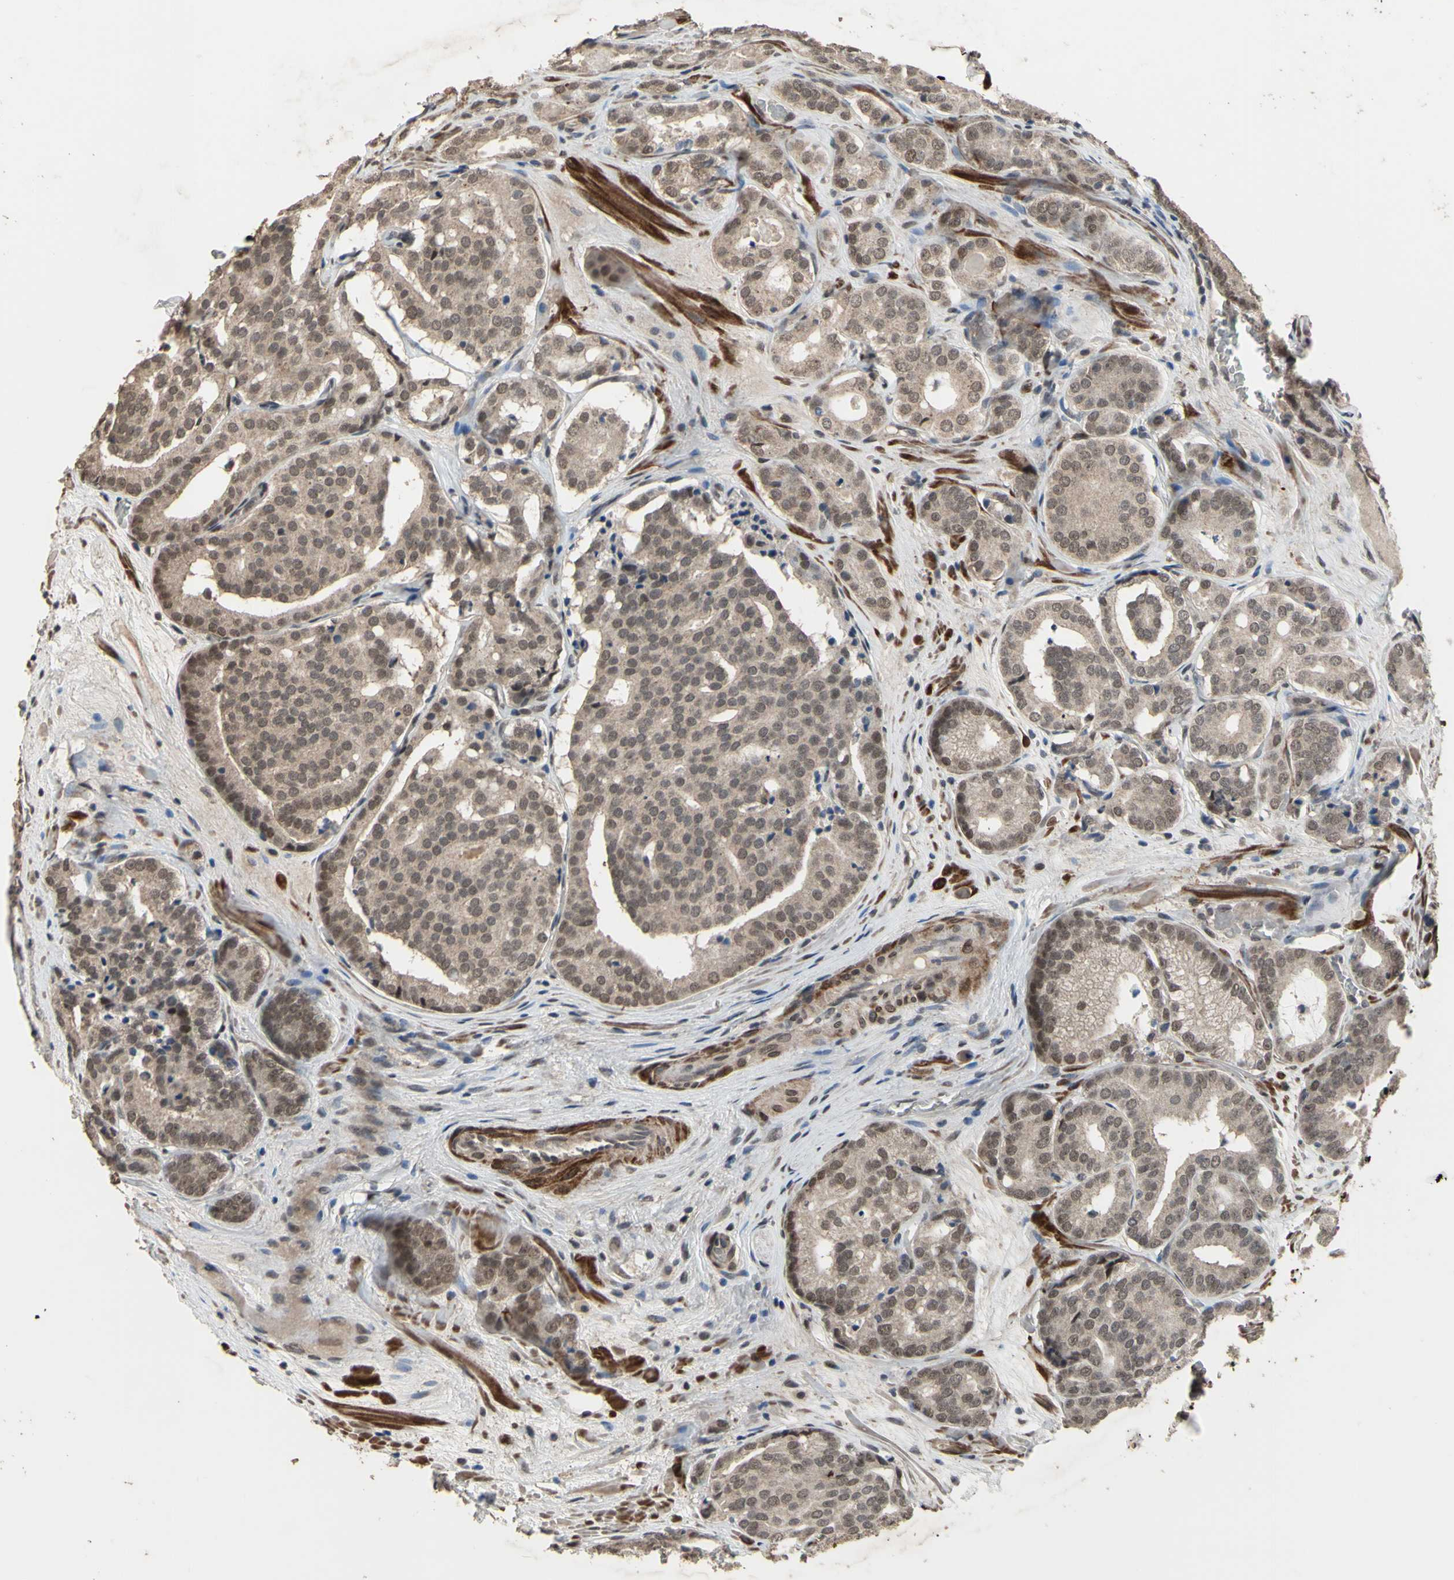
{"staining": {"intensity": "weak", "quantity": ">75%", "location": "cytoplasmic/membranous,nuclear"}, "tissue": "prostate cancer", "cell_type": "Tumor cells", "image_type": "cancer", "snomed": [{"axis": "morphology", "description": "Adenocarcinoma, High grade"}, {"axis": "topography", "description": "Prostate"}], "caption": "This is a micrograph of immunohistochemistry staining of prostate cancer (high-grade adenocarcinoma), which shows weak staining in the cytoplasmic/membranous and nuclear of tumor cells.", "gene": "ZNF174", "patient": {"sex": "male", "age": 64}}